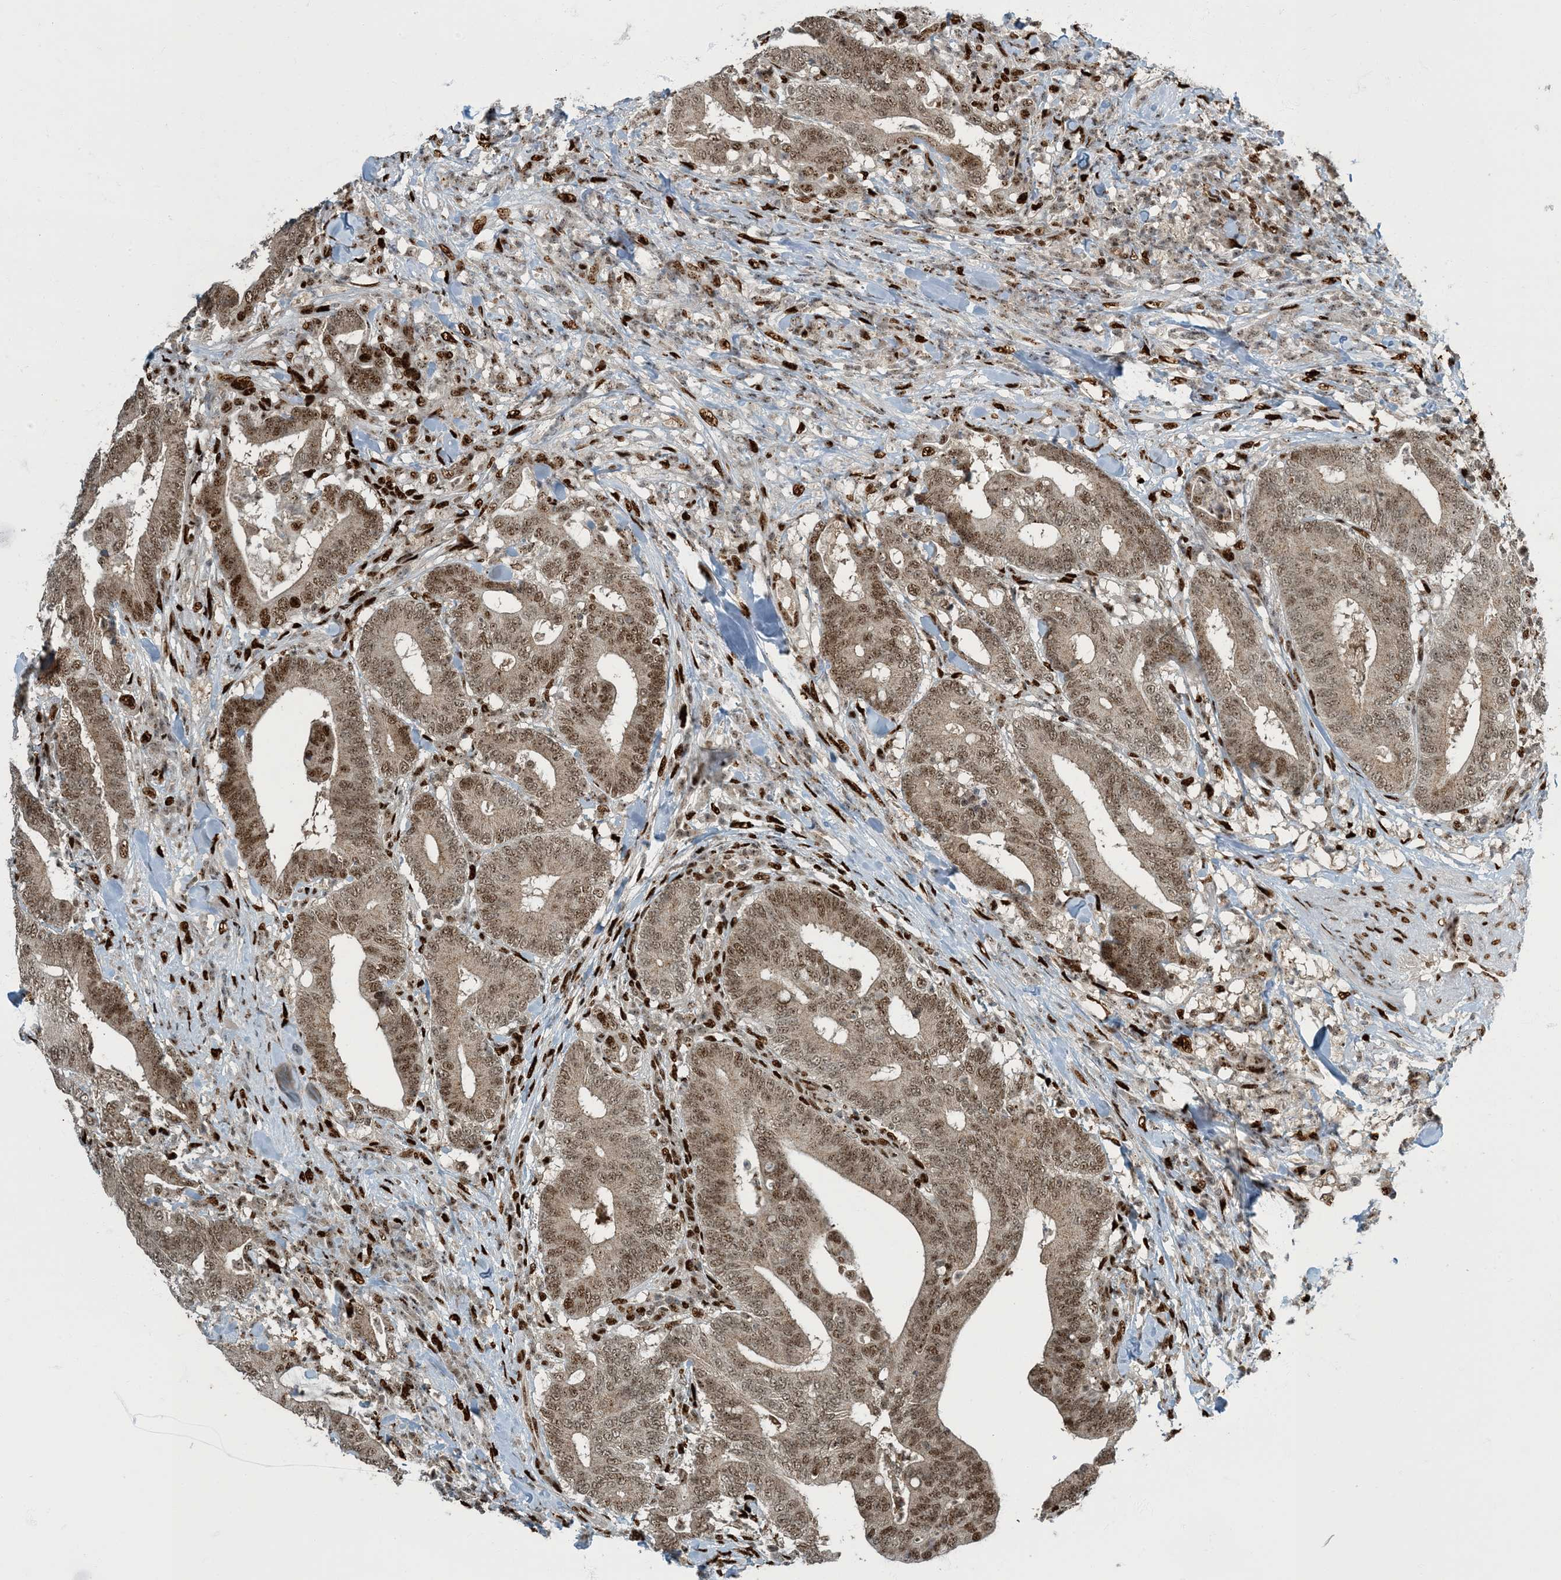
{"staining": {"intensity": "moderate", "quantity": ">75%", "location": "cytoplasmic/membranous,nuclear"}, "tissue": "colorectal cancer", "cell_type": "Tumor cells", "image_type": "cancer", "snomed": [{"axis": "morphology", "description": "Adenocarcinoma, NOS"}, {"axis": "topography", "description": "Colon"}], "caption": "DAB (3,3'-diaminobenzidine) immunohistochemical staining of adenocarcinoma (colorectal) shows moderate cytoplasmic/membranous and nuclear protein expression in about >75% of tumor cells.", "gene": "MBD1", "patient": {"sex": "female", "age": 66}}